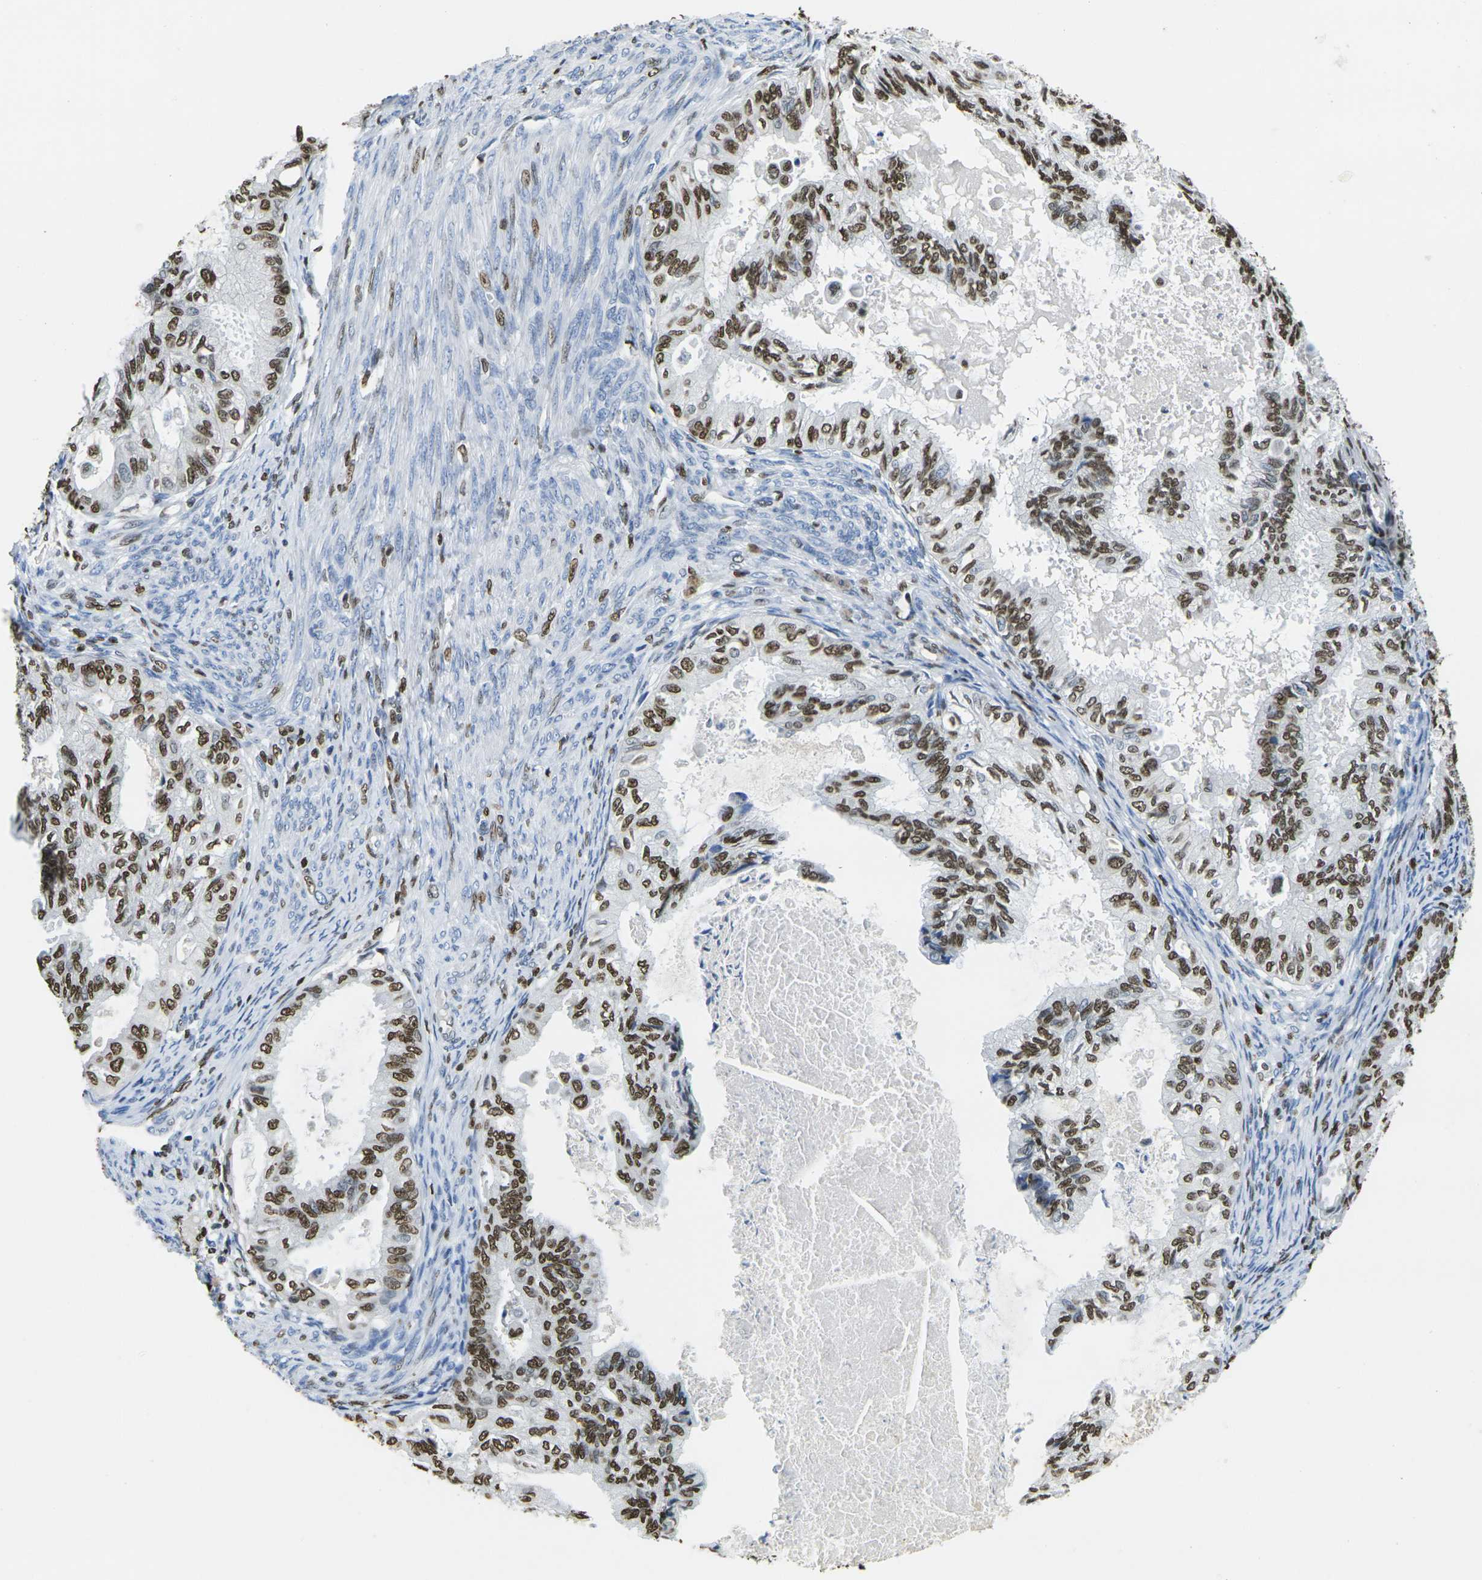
{"staining": {"intensity": "strong", "quantity": ">75%", "location": "nuclear"}, "tissue": "cervical cancer", "cell_type": "Tumor cells", "image_type": "cancer", "snomed": [{"axis": "morphology", "description": "Normal tissue, NOS"}, {"axis": "morphology", "description": "Adenocarcinoma, NOS"}, {"axis": "topography", "description": "Cervix"}, {"axis": "topography", "description": "Endometrium"}], "caption": "Approximately >75% of tumor cells in cervical cancer (adenocarcinoma) show strong nuclear protein staining as visualized by brown immunohistochemical staining.", "gene": "DRAXIN", "patient": {"sex": "female", "age": 86}}